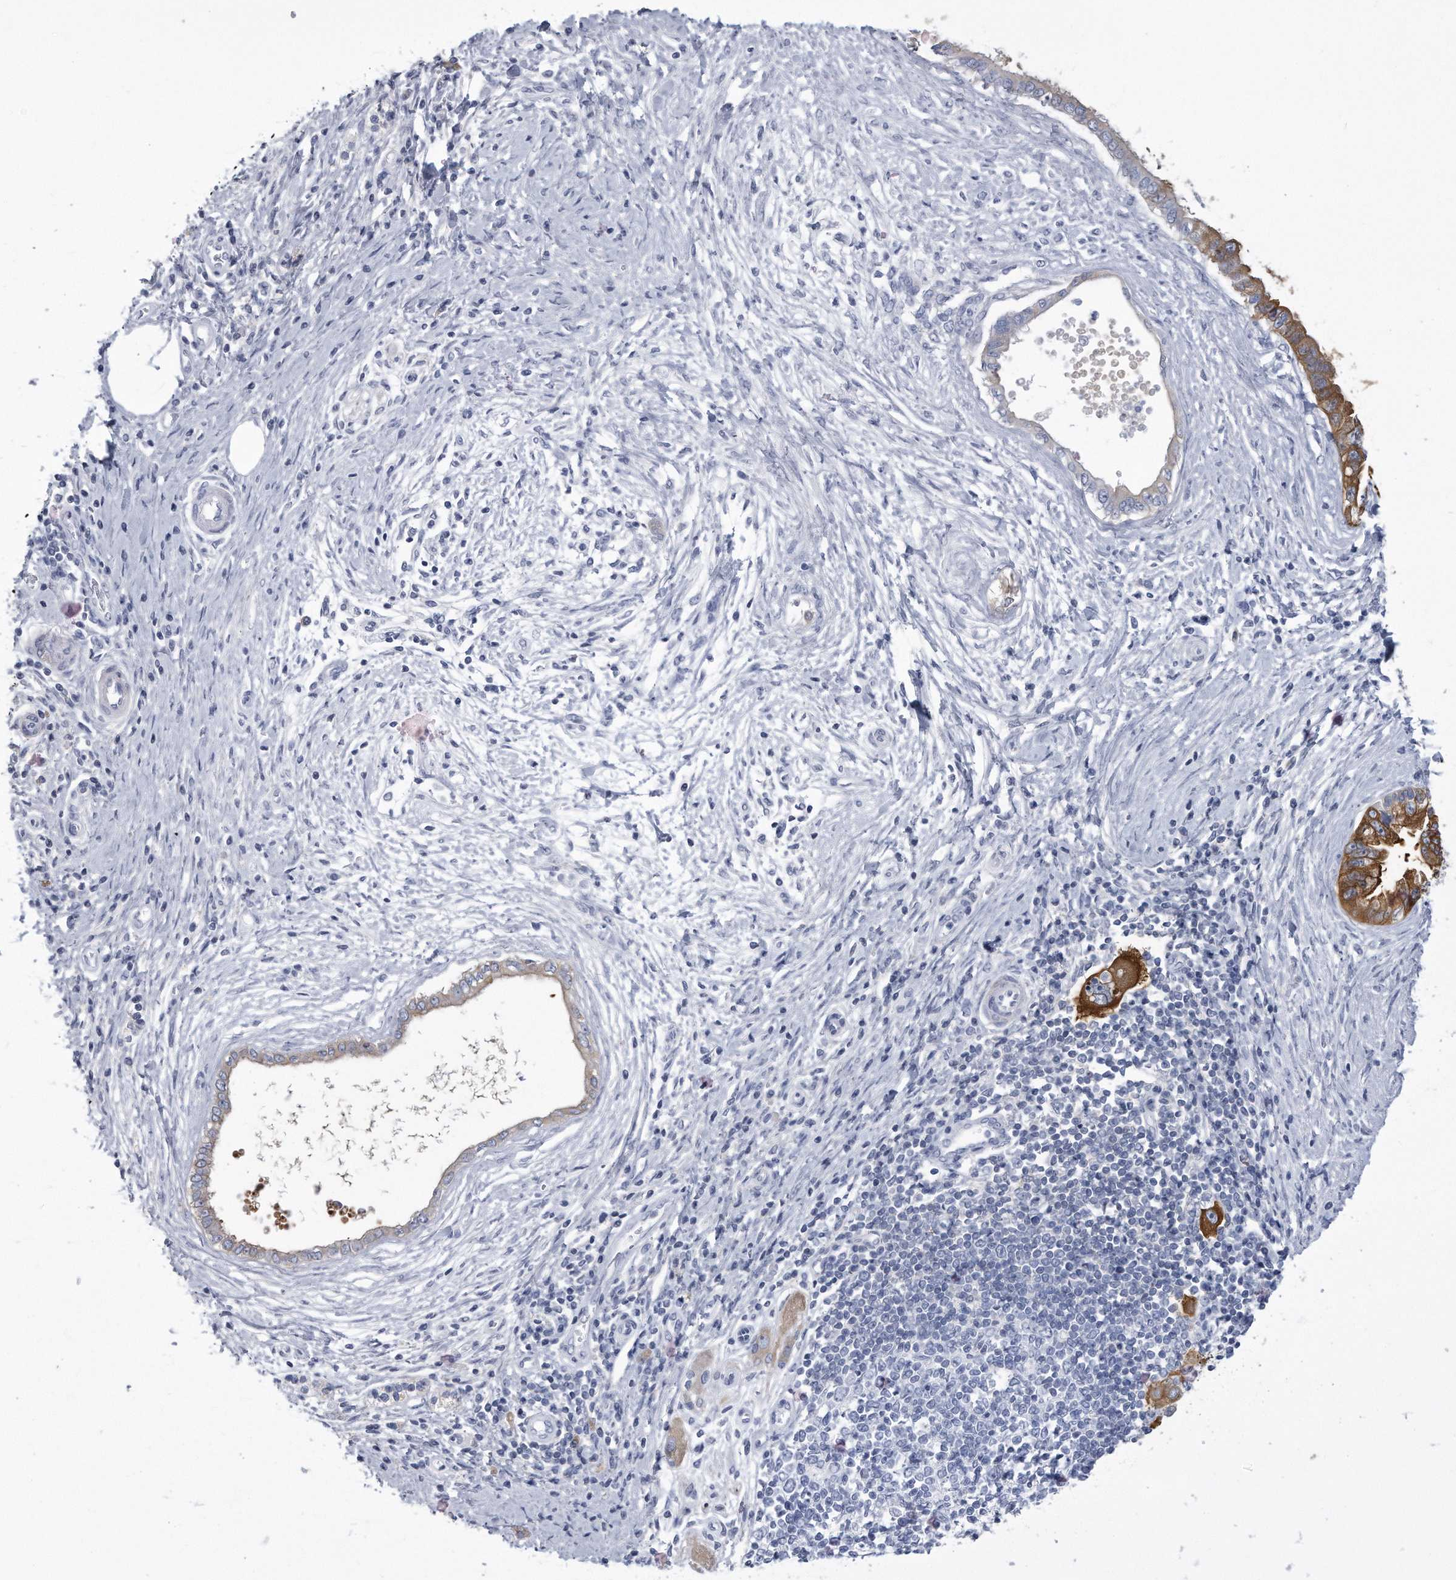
{"staining": {"intensity": "strong", "quantity": "<25%", "location": "cytoplasmic/membranous"}, "tissue": "pancreatic cancer", "cell_type": "Tumor cells", "image_type": "cancer", "snomed": [{"axis": "morphology", "description": "Adenocarcinoma, NOS"}, {"axis": "topography", "description": "Pancreas"}], "caption": "The image demonstrates staining of pancreatic cancer (adenocarcinoma), revealing strong cytoplasmic/membranous protein staining (brown color) within tumor cells. The protein is shown in brown color, while the nuclei are stained blue.", "gene": "PYGB", "patient": {"sex": "female", "age": 72}}